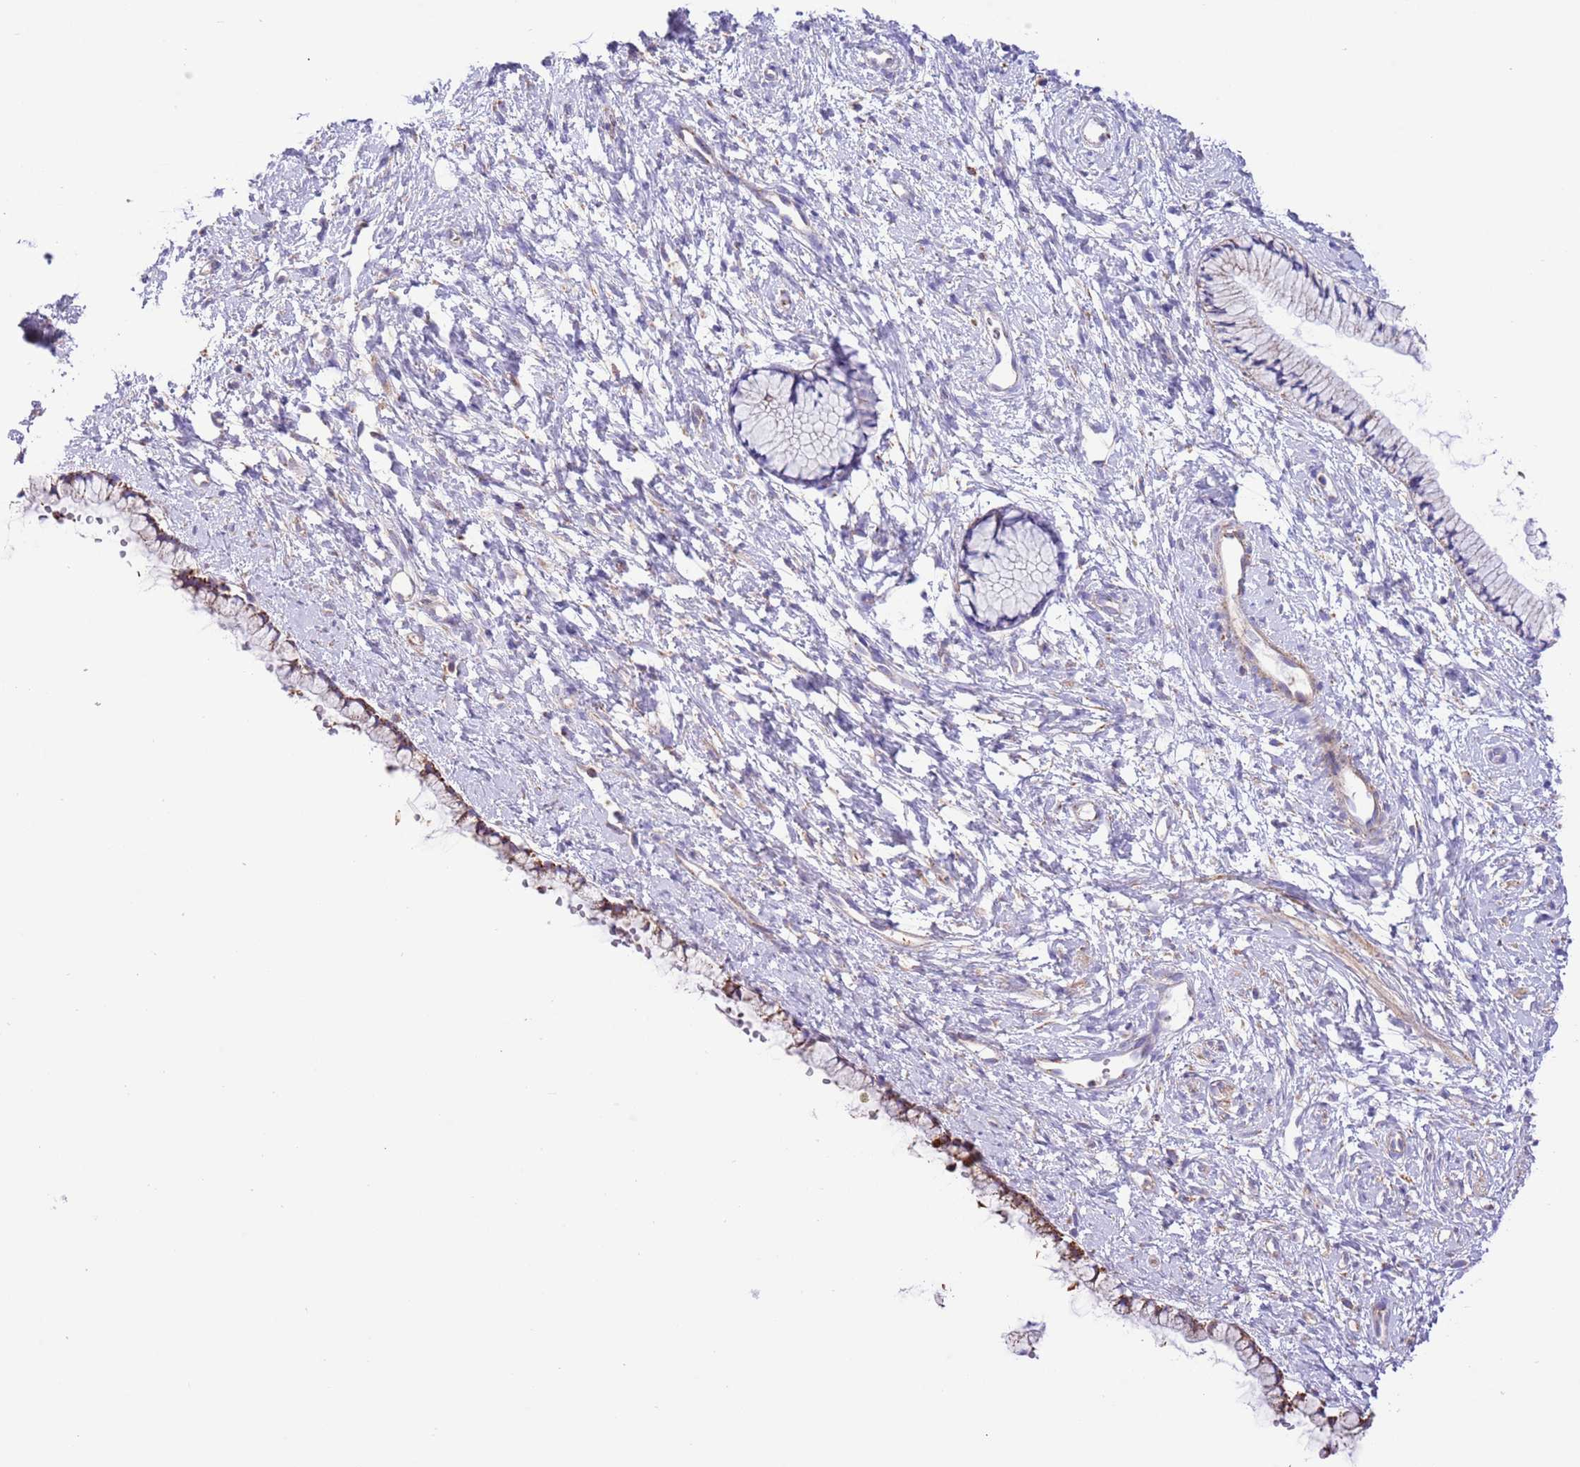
{"staining": {"intensity": "moderate", "quantity": "25%-75%", "location": "cytoplasmic/membranous"}, "tissue": "cervix", "cell_type": "Glandular cells", "image_type": "normal", "snomed": [{"axis": "morphology", "description": "Normal tissue, NOS"}, {"axis": "topography", "description": "Cervix"}], "caption": "This histopathology image displays immunohistochemistry (IHC) staining of normal human cervix, with medium moderate cytoplasmic/membranous expression in approximately 25%-75% of glandular cells.", "gene": "SS18L2", "patient": {"sex": "female", "age": 57}}